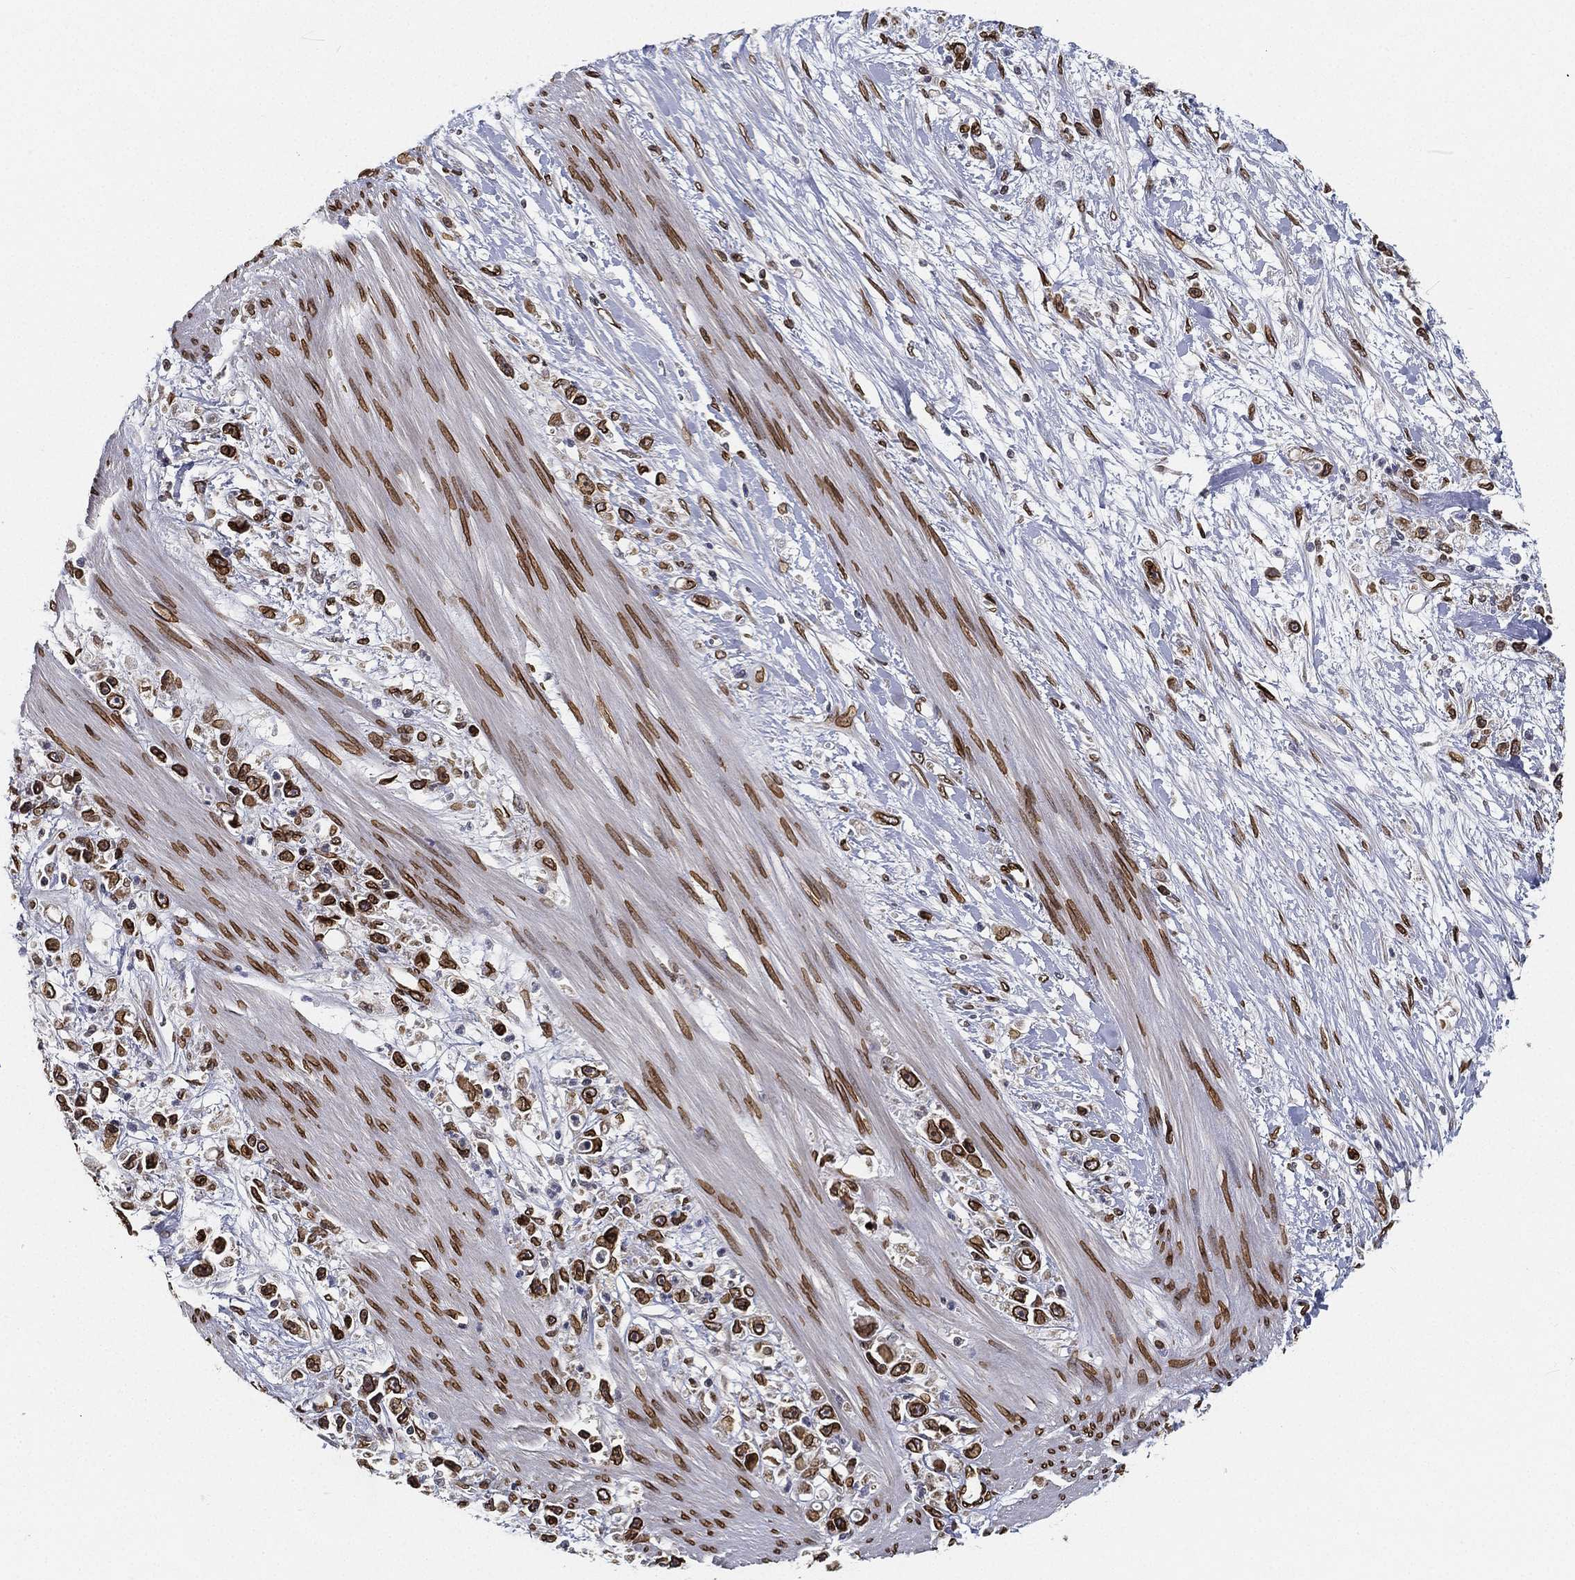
{"staining": {"intensity": "strong", "quantity": ">75%", "location": "cytoplasmic/membranous,nuclear"}, "tissue": "stomach cancer", "cell_type": "Tumor cells", "image_type": "cancer", "snomed": [{"axis": "morphology", "description": "Adenocarcinoma, NOS"}, {"axis": "topography", "description": "Stomach"}], "caption": "Tumor cells reveal high levels of strong cytoplasmic/membranous and nuclear staining in approximately >75% of cells in adenocarcinoma (stomach). (brown staining indicates protein expression, while blue staining denotes nuclei).", "gene": "PALB2", "patient": {"sex": "female", "age": 59}}